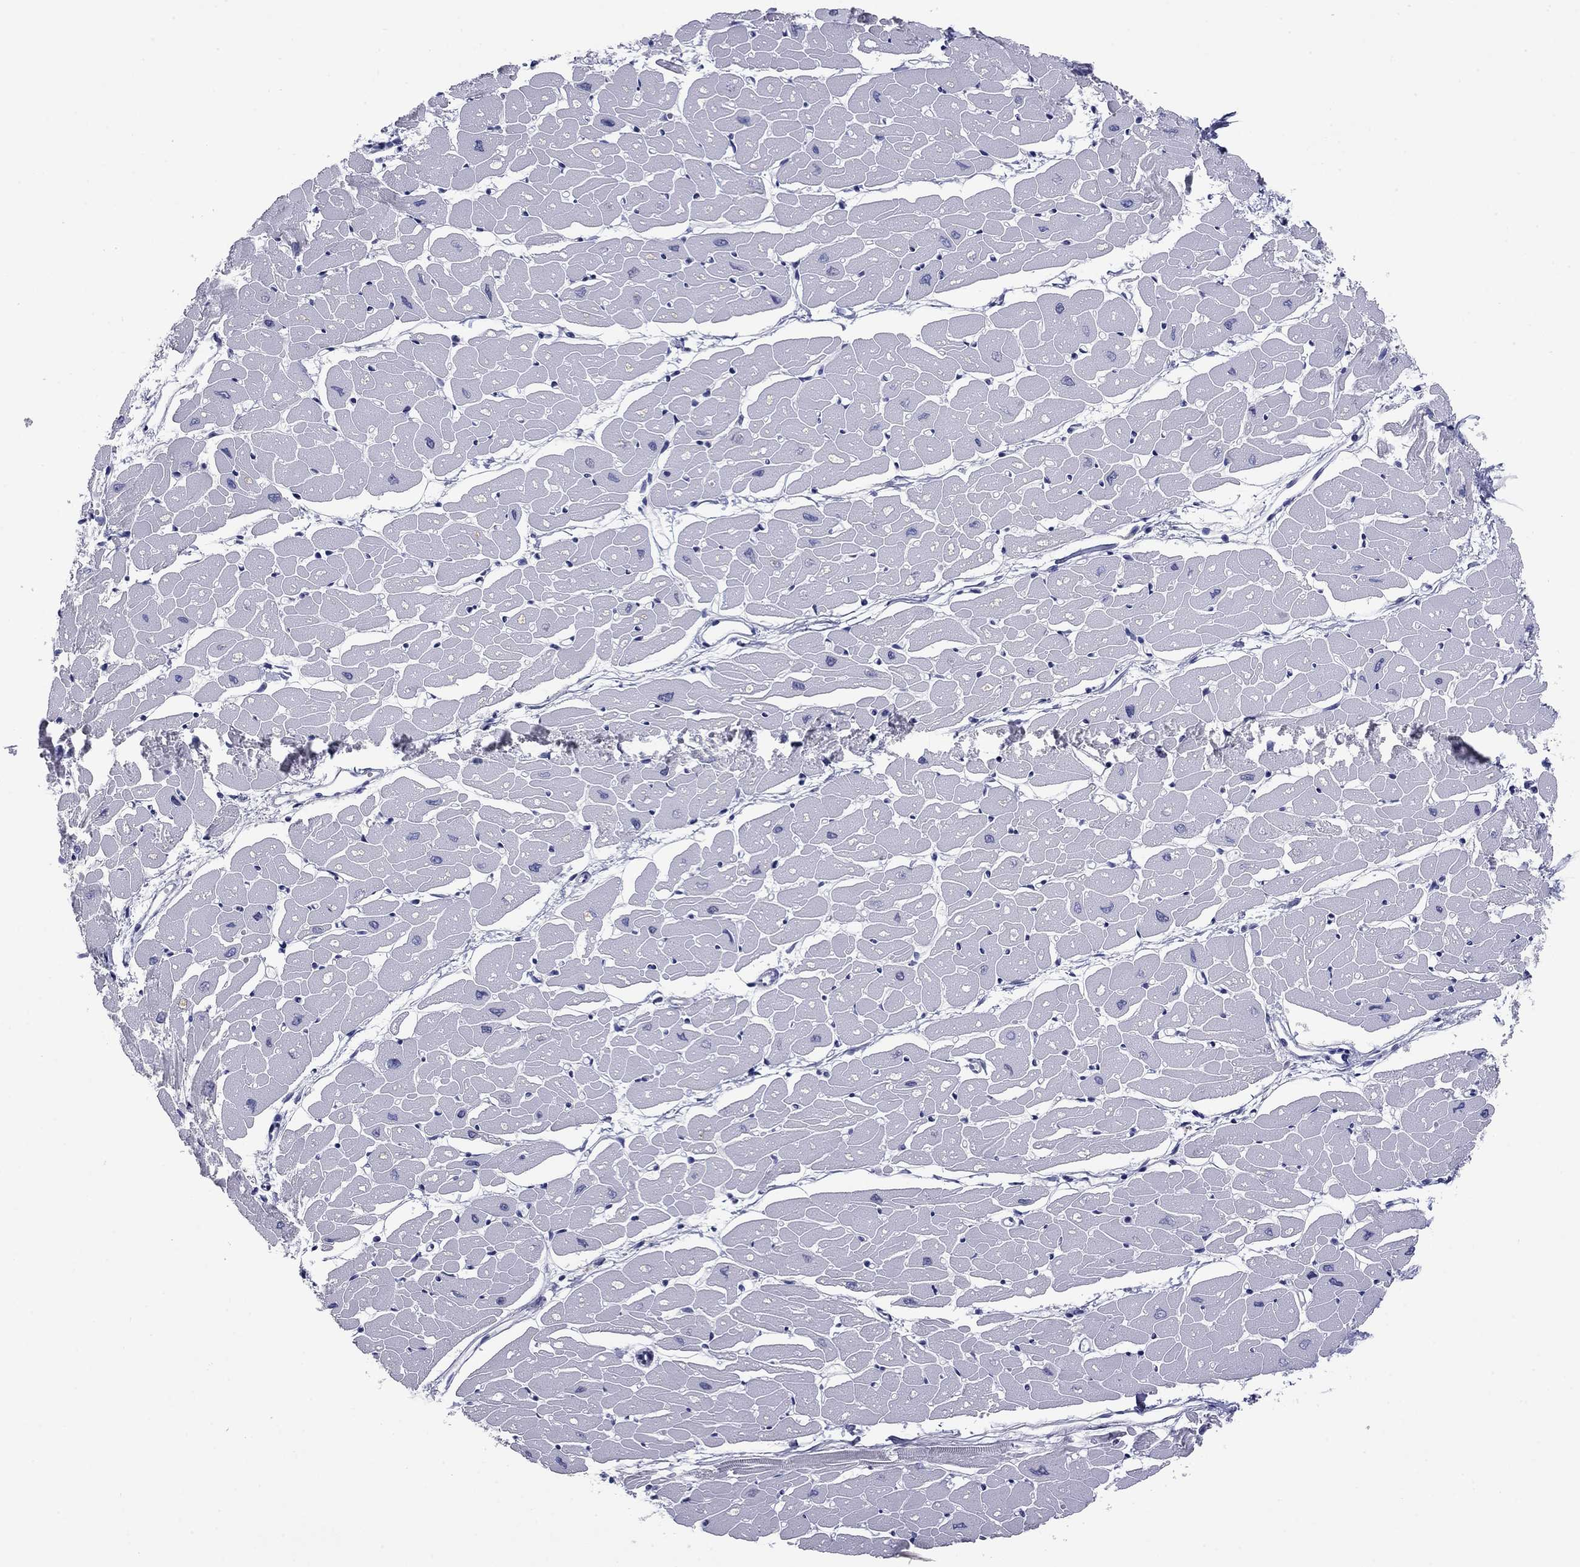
{"staining": {"intensity": "negative", "quantity": "none", "location": "none"}, "tissue": "heart muscle", "cell_type": "Cardiomyocytes", "image_type": "normal", "snomed": [{"axis": "morphology", "description": "Normal tissue, NOS"}, {"axis": "topography", "description": "Heart"}], "caption": "An image of heart muscle stained for a protein demonstrates no brown staining in cardiomyocytes. The staining is performed using DAB (3,3'-diaminobenzidine) brown chromogen with nuclei counter-stained in using hematoxylin.", "gene": "HAO1", "patient": {"sex": "male", "age": 57}}